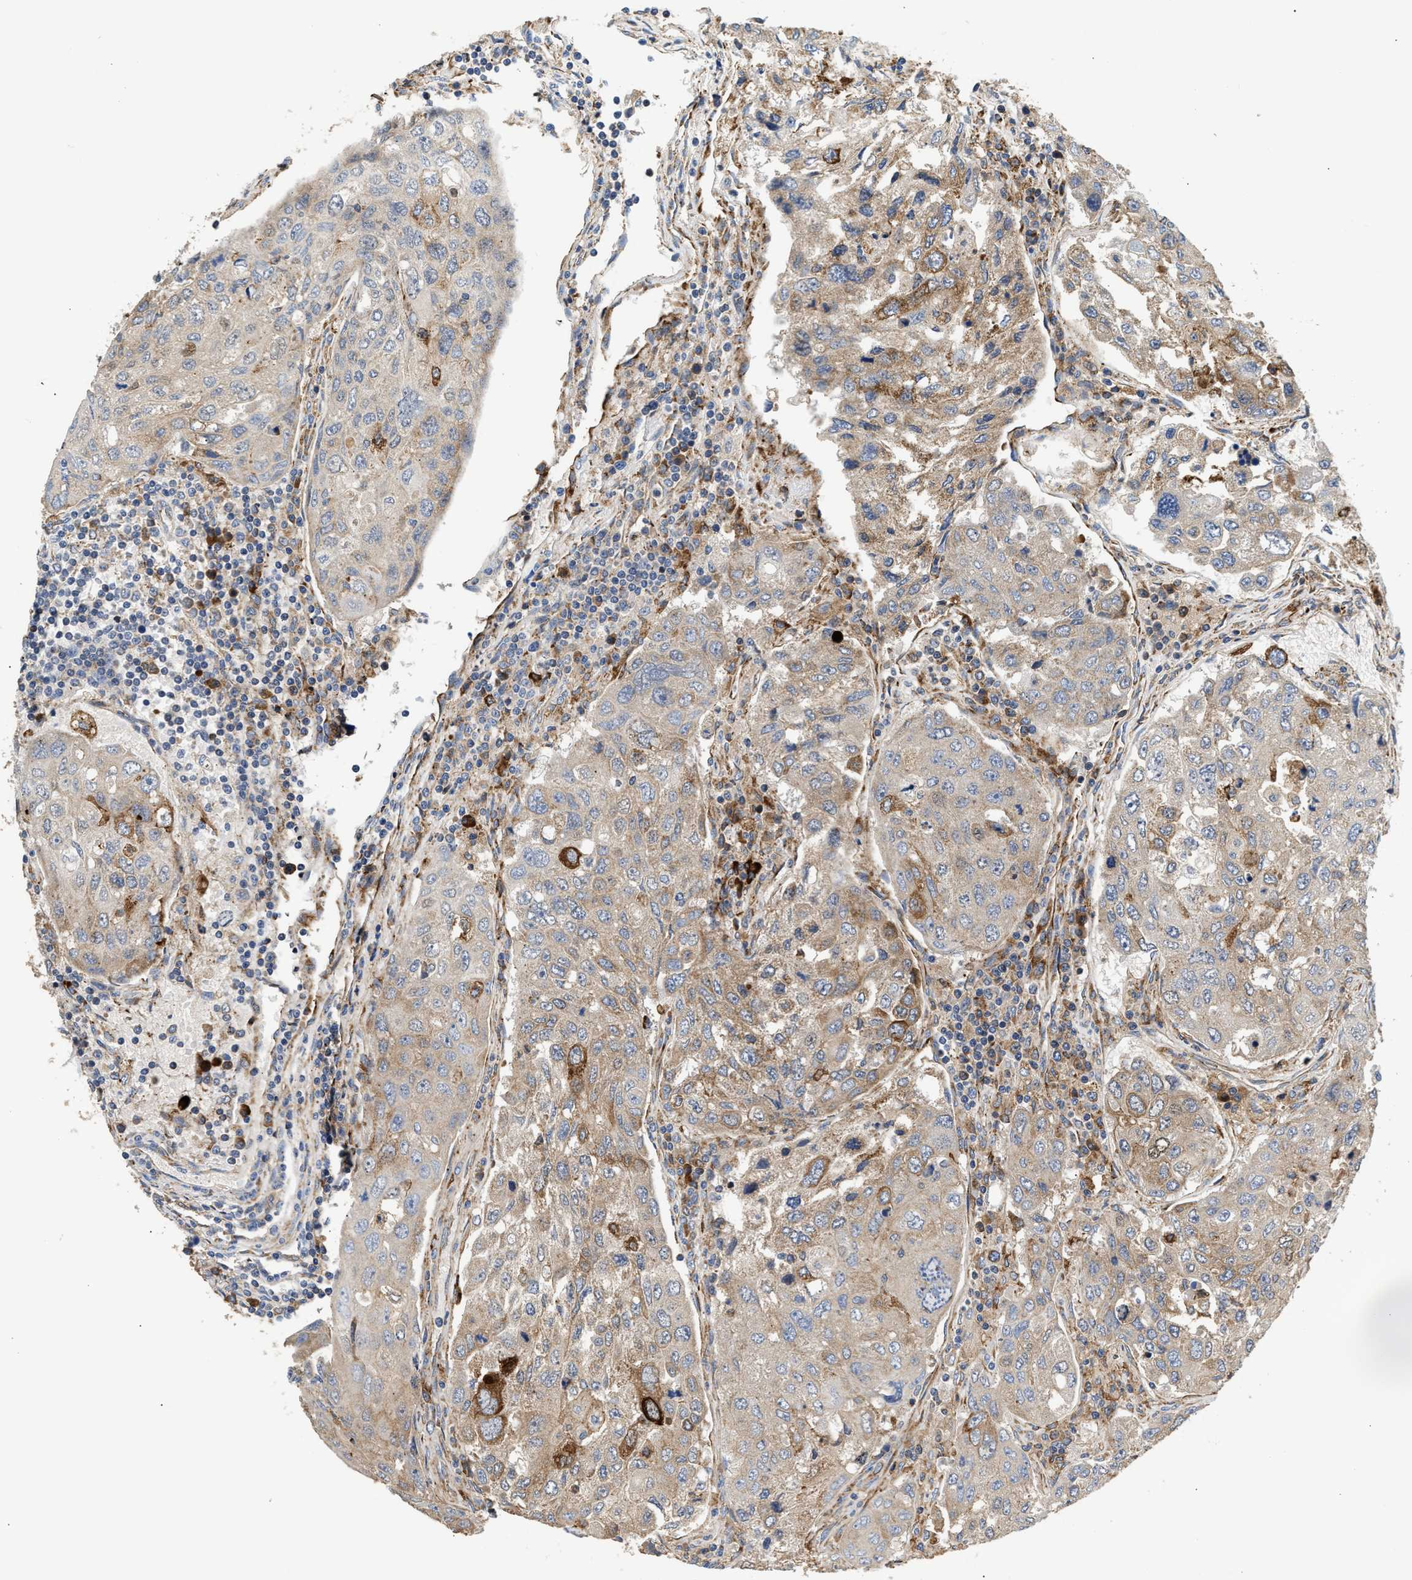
{"staining": {"intensity": "weak", "quantity": ">75%", "location": "cytoplasmic/membranous"}, "tissue": "urothelial cancer", "cell_type": "Tumor cells", "image_type": "cancer", "snomed": [{"axis": "morphology", "description": "Urothelial carcinoma, High grade"}, {"axis": "topography", "description": "Lymph node"}, {"axis": "topography", "description": "Urinary bladder"}], "caption": "Tumor cells demonstrate low levels of weak cytoplasmic/membranous positivity in about >75% of cells in high-grade urothelial carcinoma.", "gene": "AMZ1", "patient": {"sex": "male", "age": 51}}